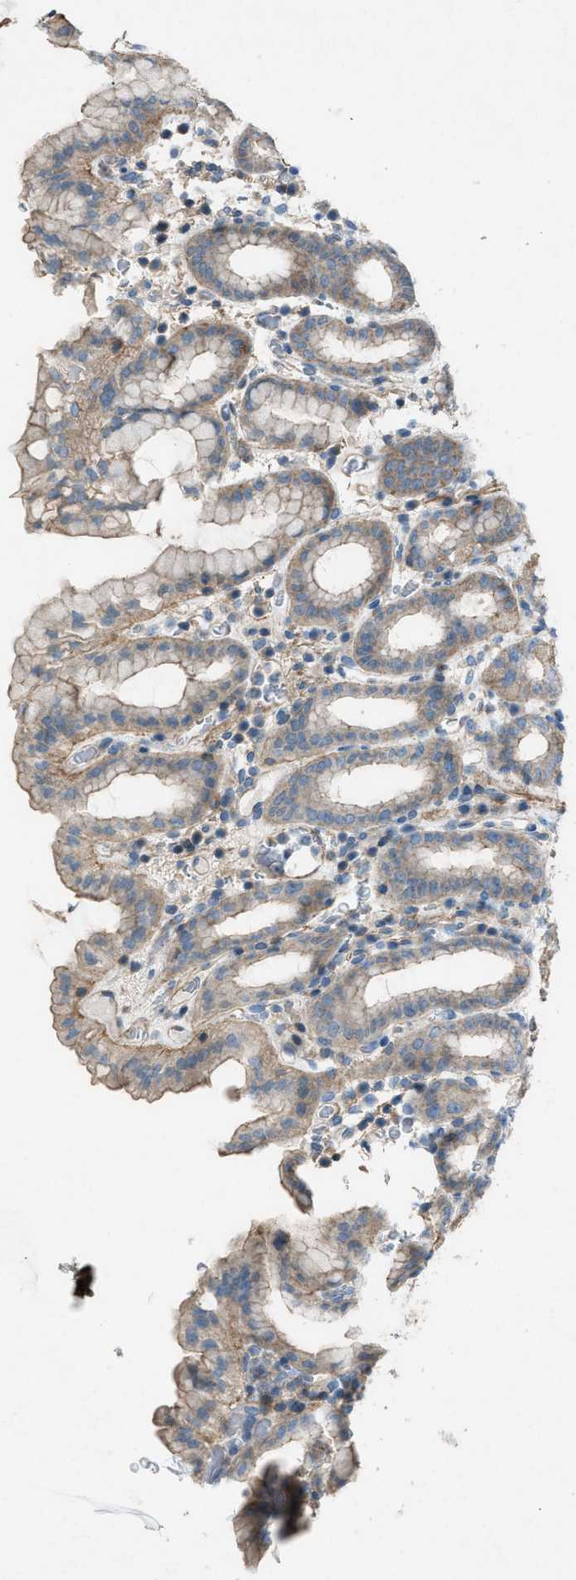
{"staining": {"intensity": "weak", "quantity": "25%-75%", "location": "cytoplasmic/membranous"}, "tissue": "stomach", "cell_type": "Glandular cells", "image_type": "normal", "snomed": [{"axis": "morphology", "description": "Normal tissue, NOS"}, {"axis": "topography", "description": "Stomach, upper"}], "caption": "This is an image of immunohistochemistry staining of unremarkable stomach, which shows weak staining in the cytoplasmic/membranous of glandular cells.", "gene": "NCK2", "patient": {"sex": "male", "age": 68}}